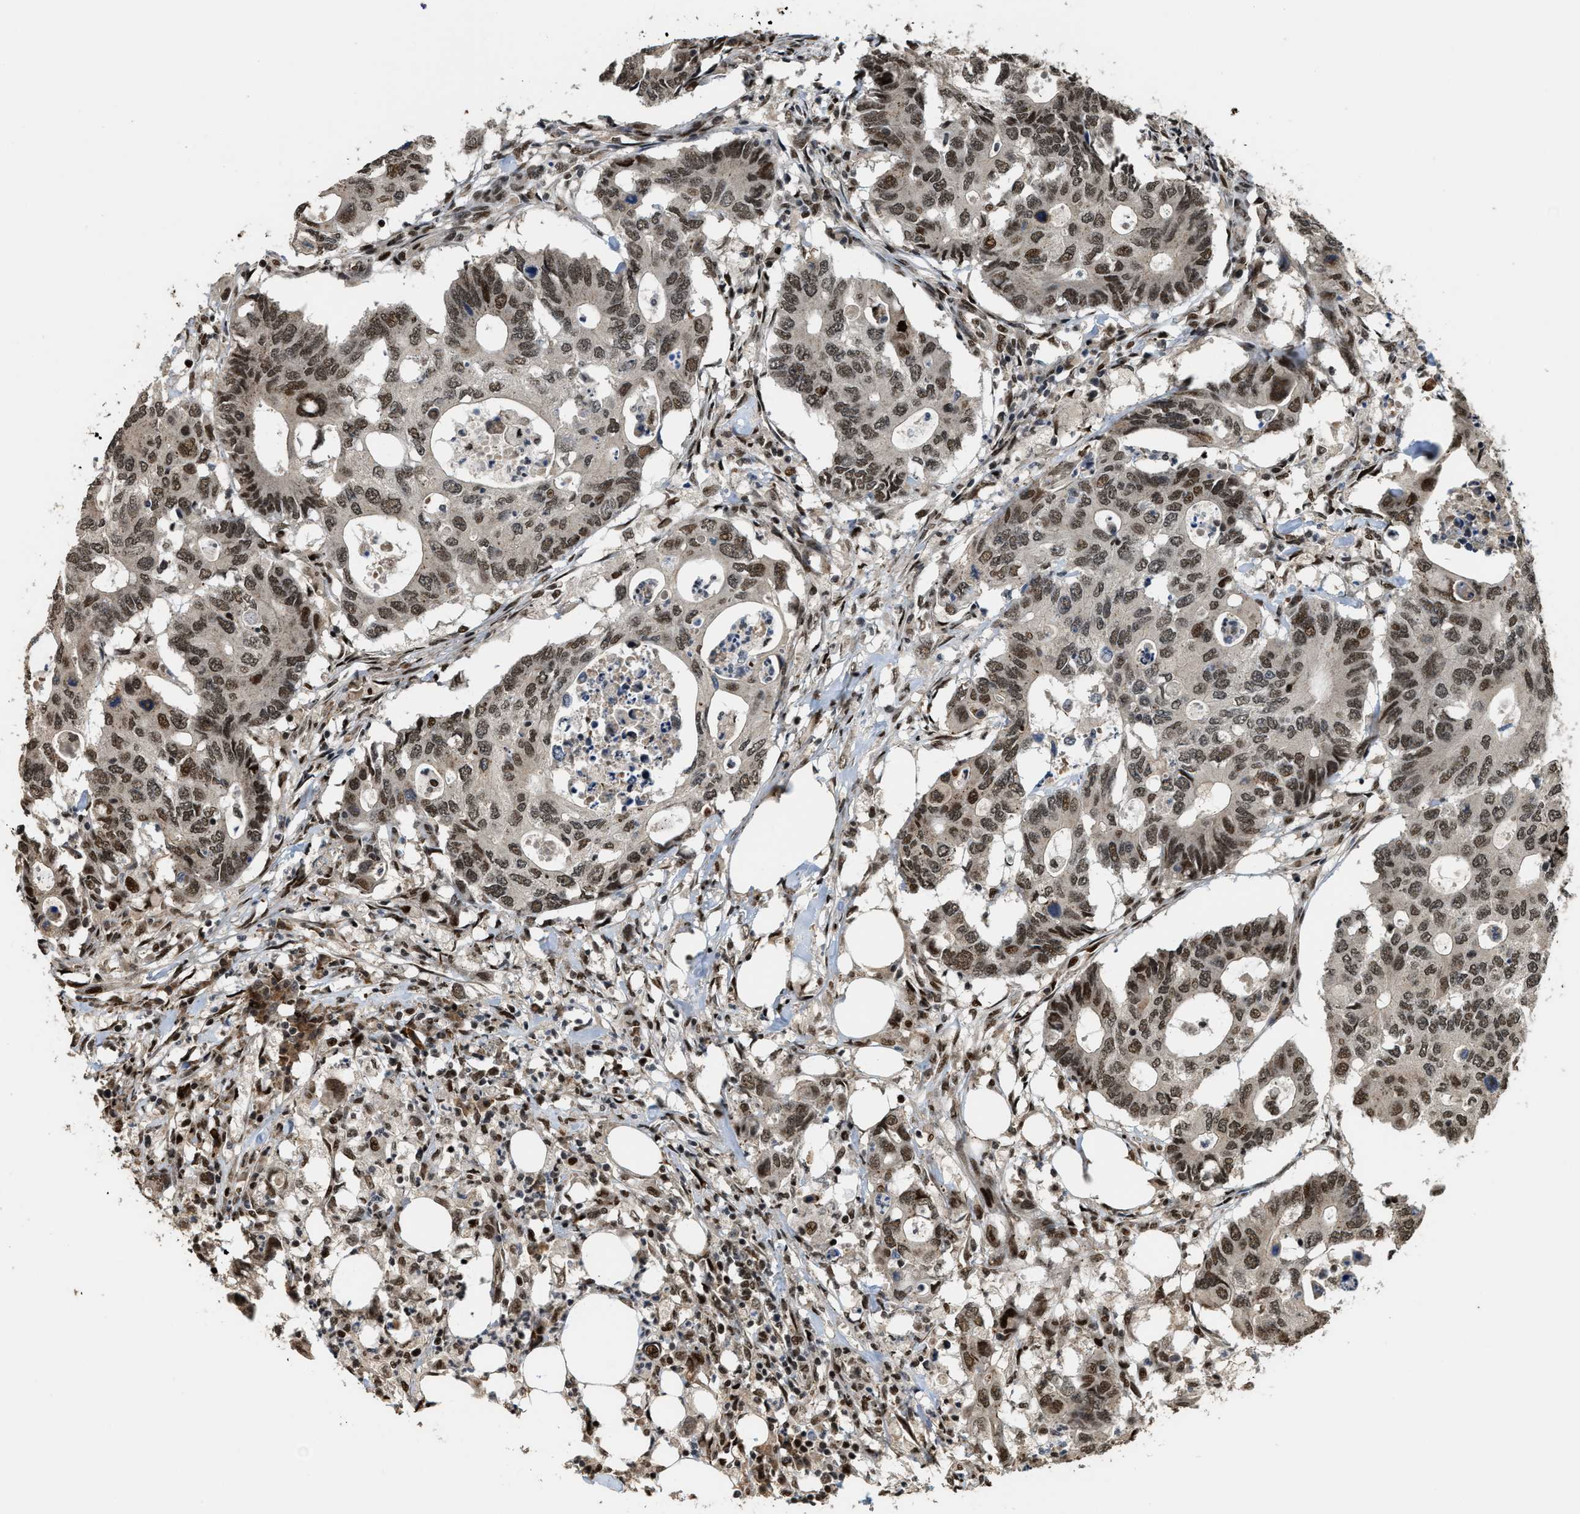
{"staining": {"intensity": "moderate", "quantity": ">75%", "location": "nuclear"}, "tissue": "colorectal cancer", "cell_type": "Tumor cells", "image_type": "cancer", "snomed": [{"axis": "morphology", "description": "Adenocarcinoma, NOS"}, {"axis": "topography", "description": "Colon"}], "caption": "Protein staining of colorectal cancer (adenocarcinoma) tissue reveals moderate nuclear positivity in approximately >75% of tumor cells. Immunohistochemistry (ihc) stains the protein of interest in brown and the nuclei are stained blue.", "gene": "SERTAD2", "patient": {"sex": "male", "age": 71}}